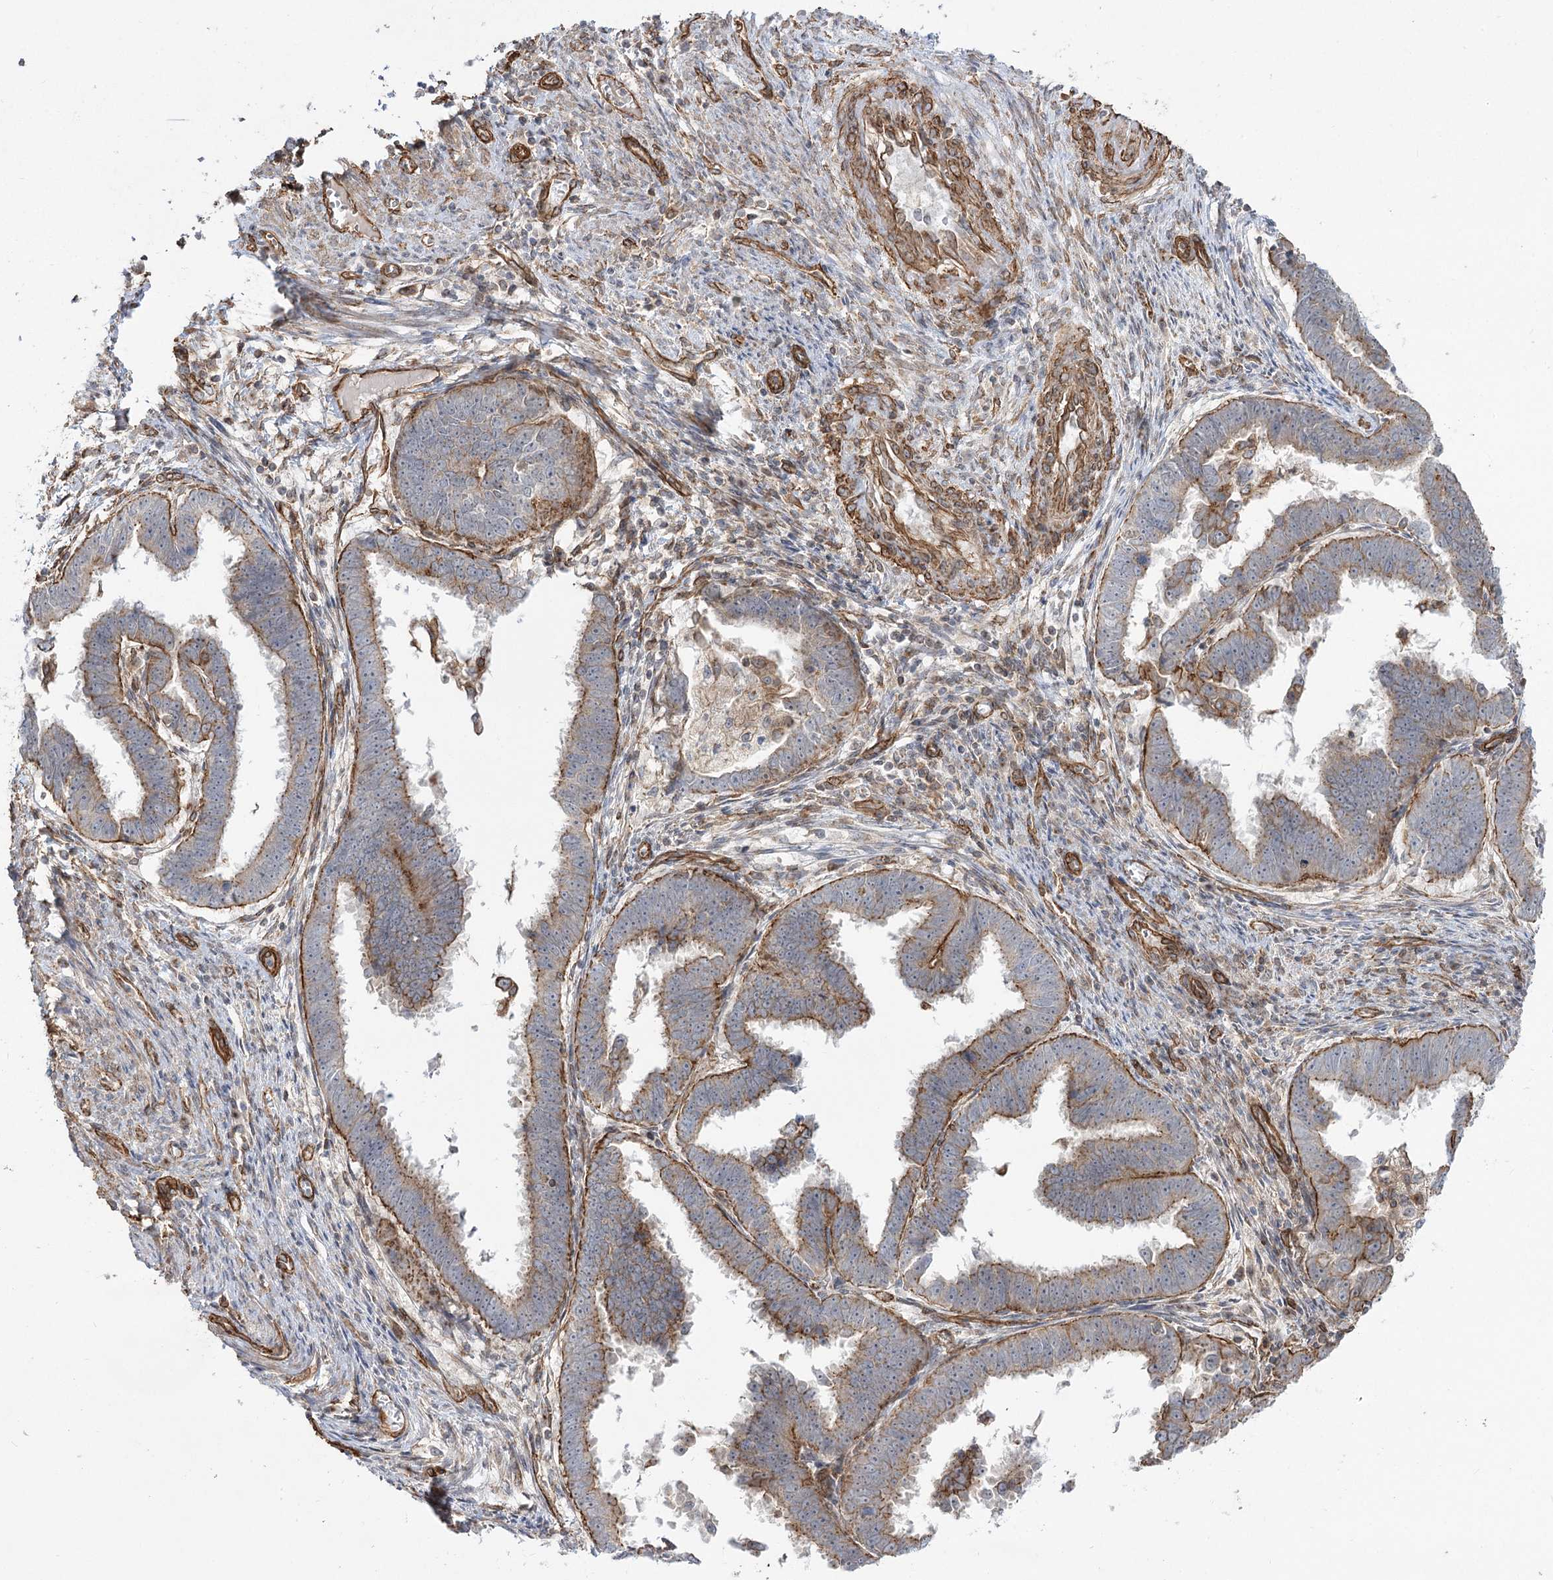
{"staining": {"intensity": "moderate", "quantity": ">75%", "location": "cytoplasmic/membranous"}, "tissue": "endometrial cancer", "cell_type": "Tumor cells", "image_type": "cancer", "snomed": [{"axis": "morphology", "description": "Adenocarcinoma, NOS"}, {"axis": "topography", "description": "Endometrium"}], "caption": "IHC histopathology image of endometrial cancer (adenocarcinoma) stained for a protein (brown), which displays medium levels of moderate cytoplasmic/membranous expression in approximately >75% of tumor cells.", "gene": "SH3BP5L", "patient": {"sex": "female", "age": 75}}